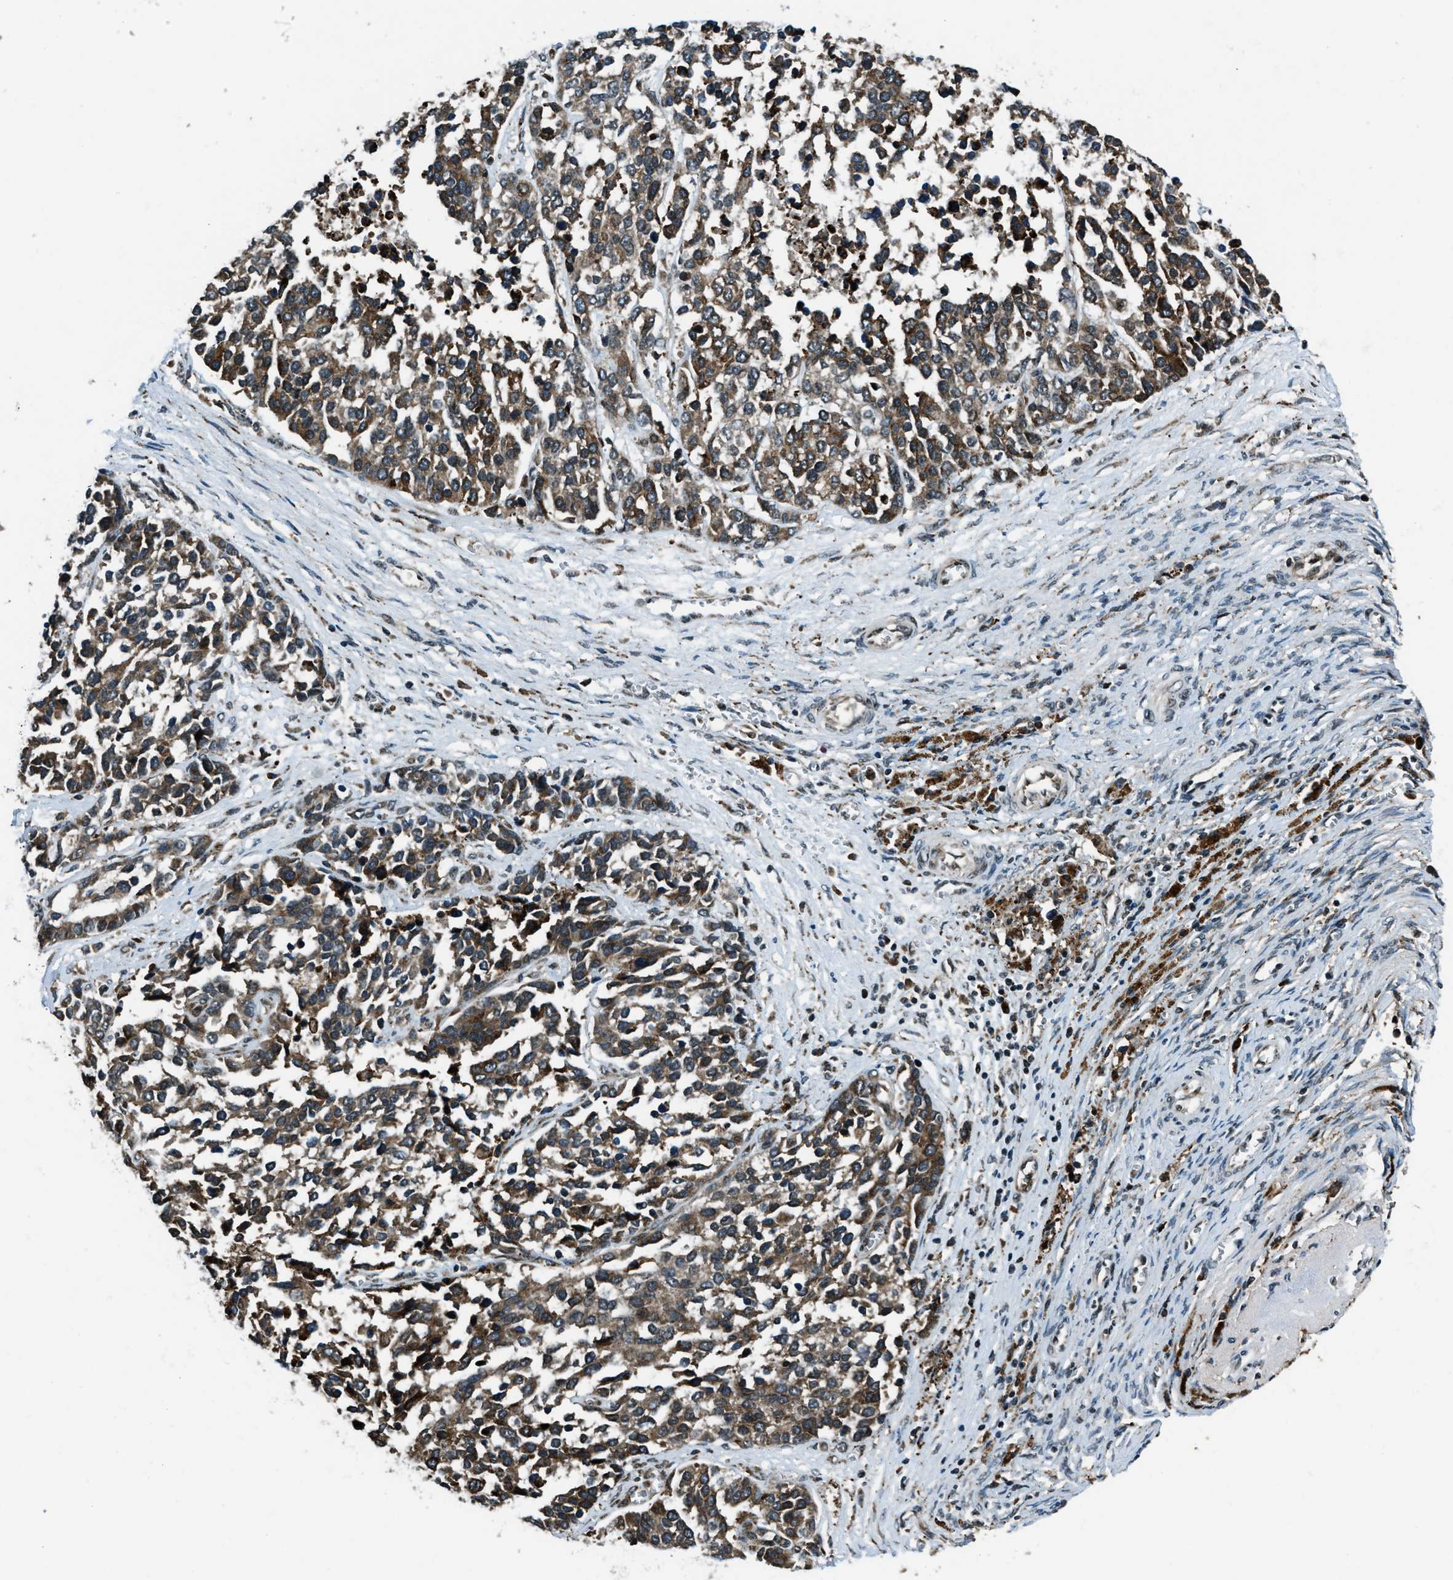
{"staining": {"intensity": "moderate", "quantity": ">75%", "location": "cytoplasmic/membranous"}, "tissue": "ovarian cancer", "cell_type": "Tumor cells", "image_type": "cancer", "snomed": [{"axis": "morphology", "description": "Cystadenocarcinoma, serous, NOS"}, {"axis": "topography", "description": "Ovary"}], "caption": "The immunohistochemical stain labels moderate cytoplasmic/membranous expression in tumor cells of serous cystadenocarcinoma (ovarian) tissue.", "gene": "ACTL9", "patient": {"sex": "female", "age": 44}}